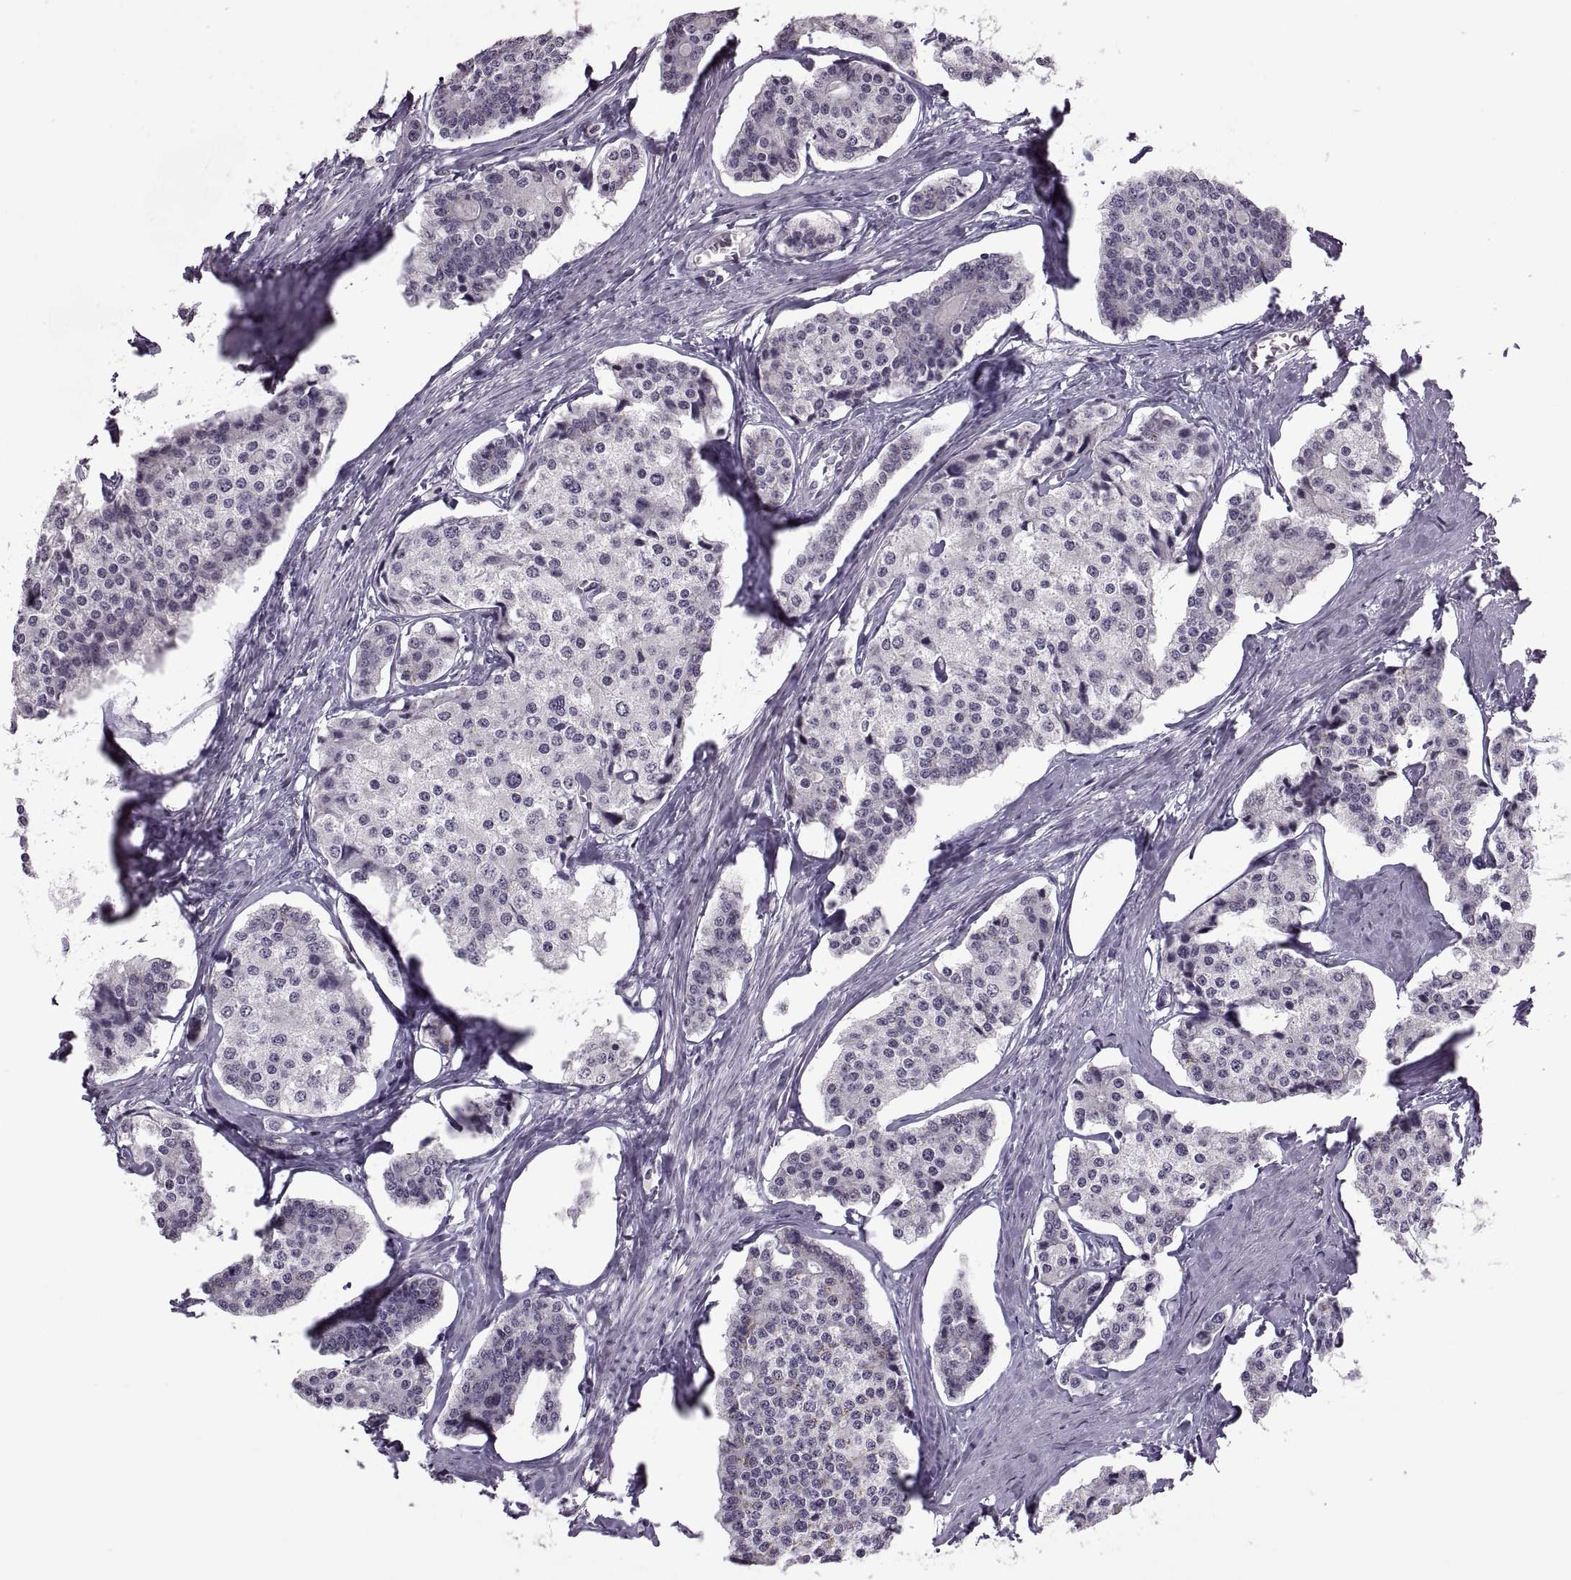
{"staining": {"intensity": "negative", "quantity": "none", "location": "none"}, "tissue": "carcinoid", "cell_type": "Tumor cells", "image_type": "cancer", "snomed": [{"axis": "morphology", "description": "Carcinoid, malignant, NOS"}, {"axis": "topography", "description": "Small intestine"}], "caption": "The photomicrograph exhibits no significant expression in tumor cells of carcinoid.", "gene": "OTP", "patient": {"sex": "female", "age": 65}}